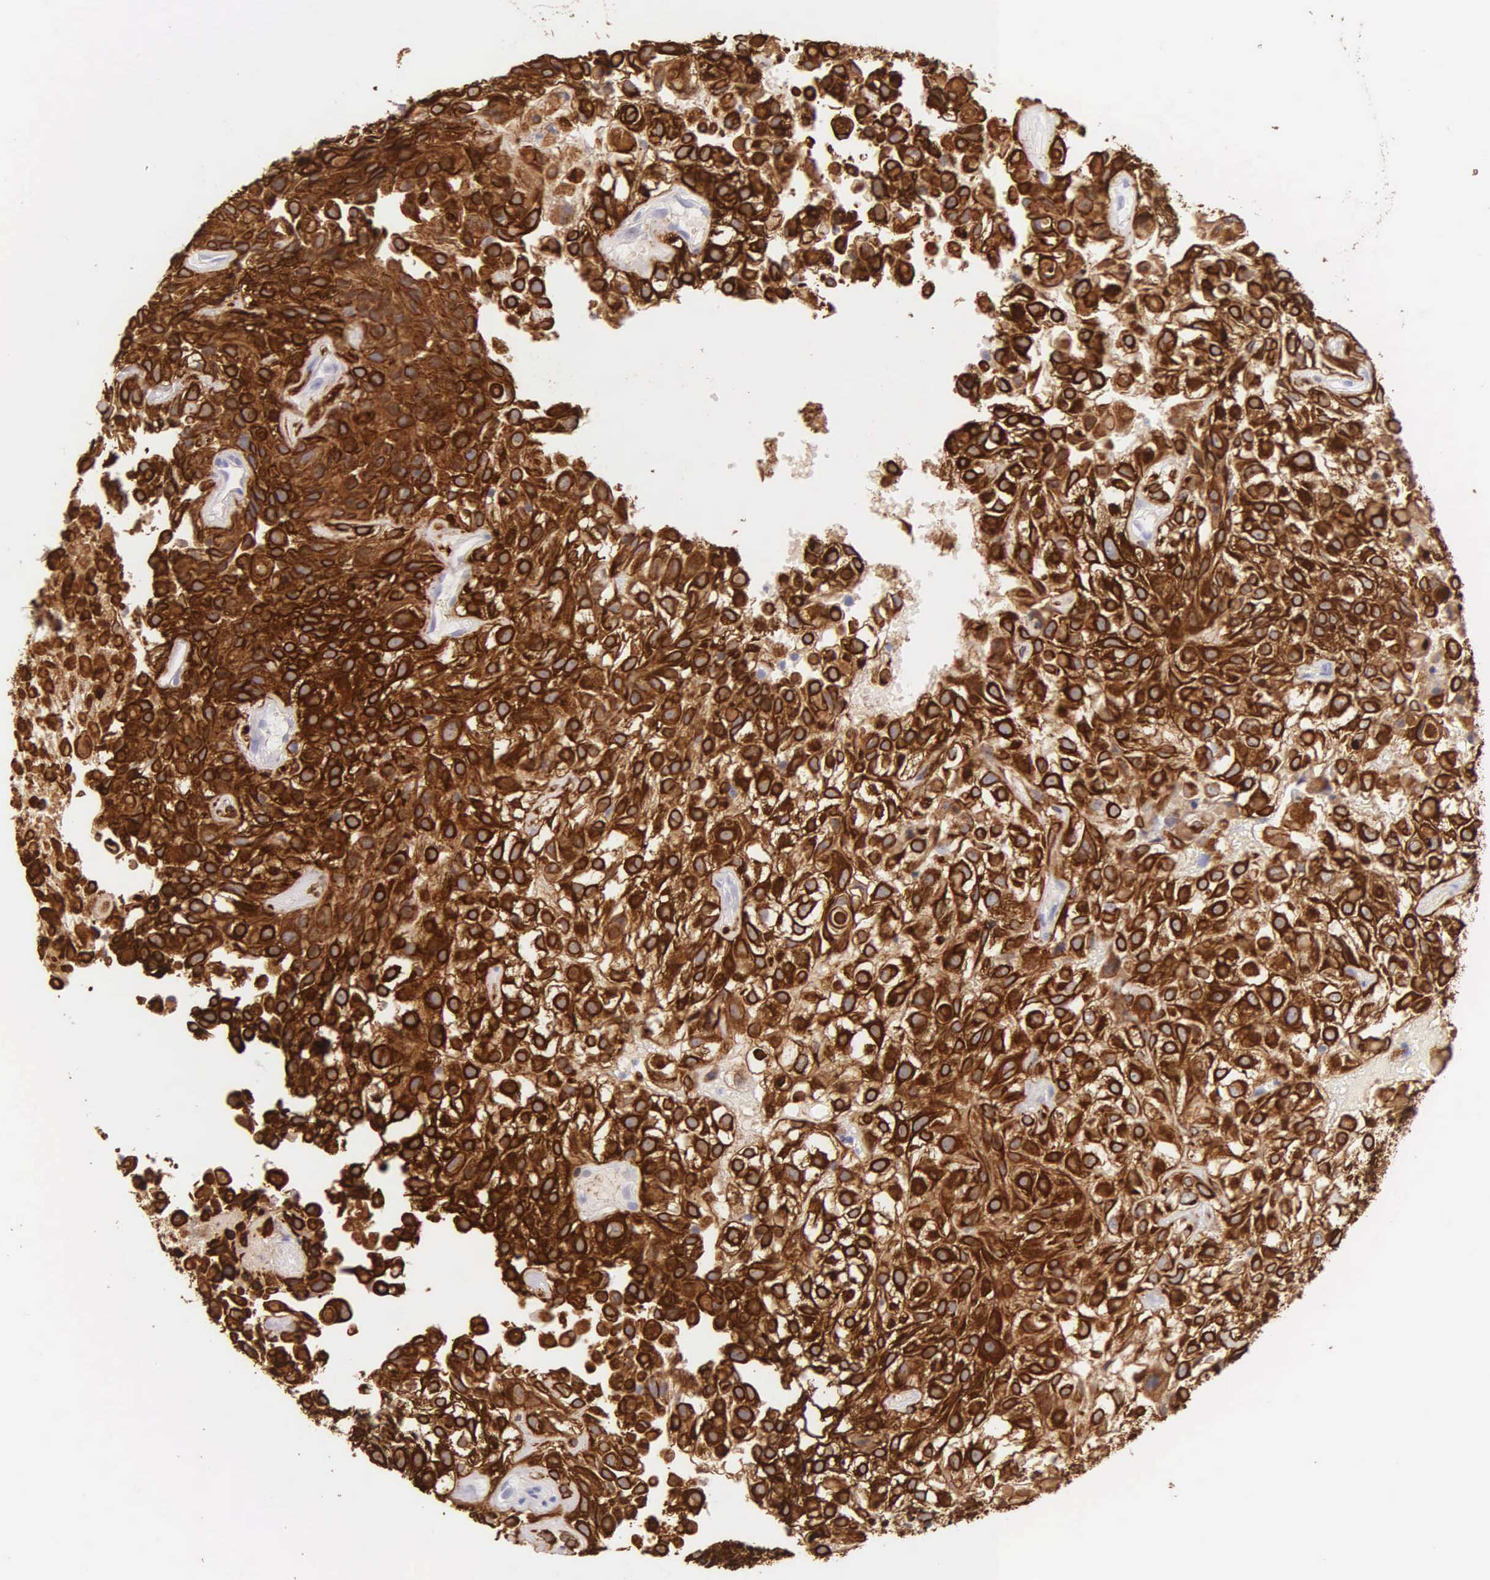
{"staining": {"intensity": "strong", "quantity": ">75%", "location": "cytoplasmic/membranous"}, "tissue": "urothelial cancer", "cell_type": "Tumor cells", "image_type": "cancer", "snomed": [{"axis": "morphology", "description": "Urothelial carcinoma, High grade"}, {"axis": "topography", "description": "Urinary bladder"}], "caption": "A micrograph of human urothelial cancer stained for a protein shows strong cytoplasmic/membranous brown staining in tumor cells. (IHC, brightfield microscopy, high magnification).", "gene": "KRT17", "patient": {"sex": "male", "age": 56}}